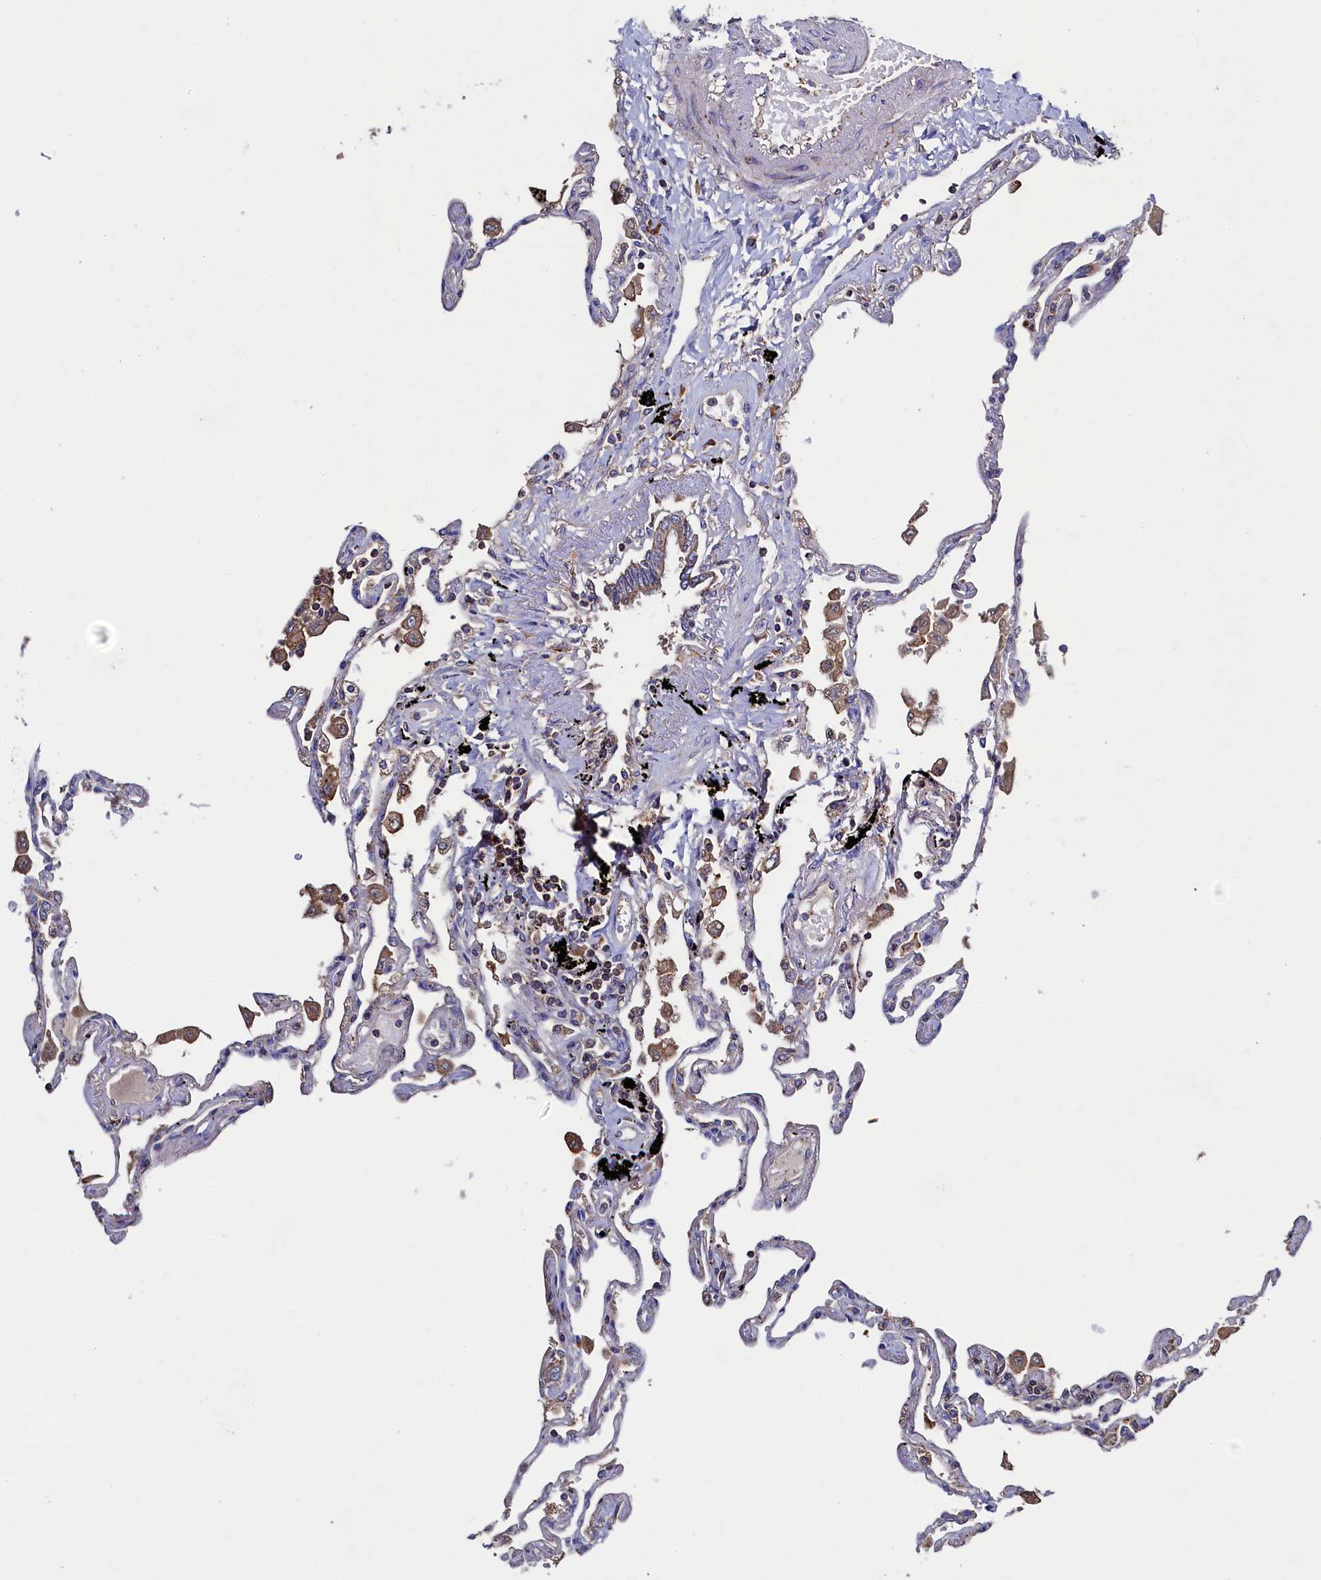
{"staining": {"intensity": "negative", "quantity": "none", "location": "none"}, "tissue": "lung", "cell_type": "Alveolar cells", "image_type": "normal", "snomed": [{"axis": "morphology", "description": "Normal tissue, NOS"}, {"axis": "topography", "description": "Lung"}], "caption": "Immunohistochemistry (IHC) histopathology image of unremarkable lung stained for a protein (brown), which demonstrates no expression in alveolar cells. The staining is performed using DAB (3,3'-diaminobenzidine) brown chromogen with nuclei counter-stained in using hematoxylin.", "gene": "TK2", "patient": {"sex": "female", "age": 67}}